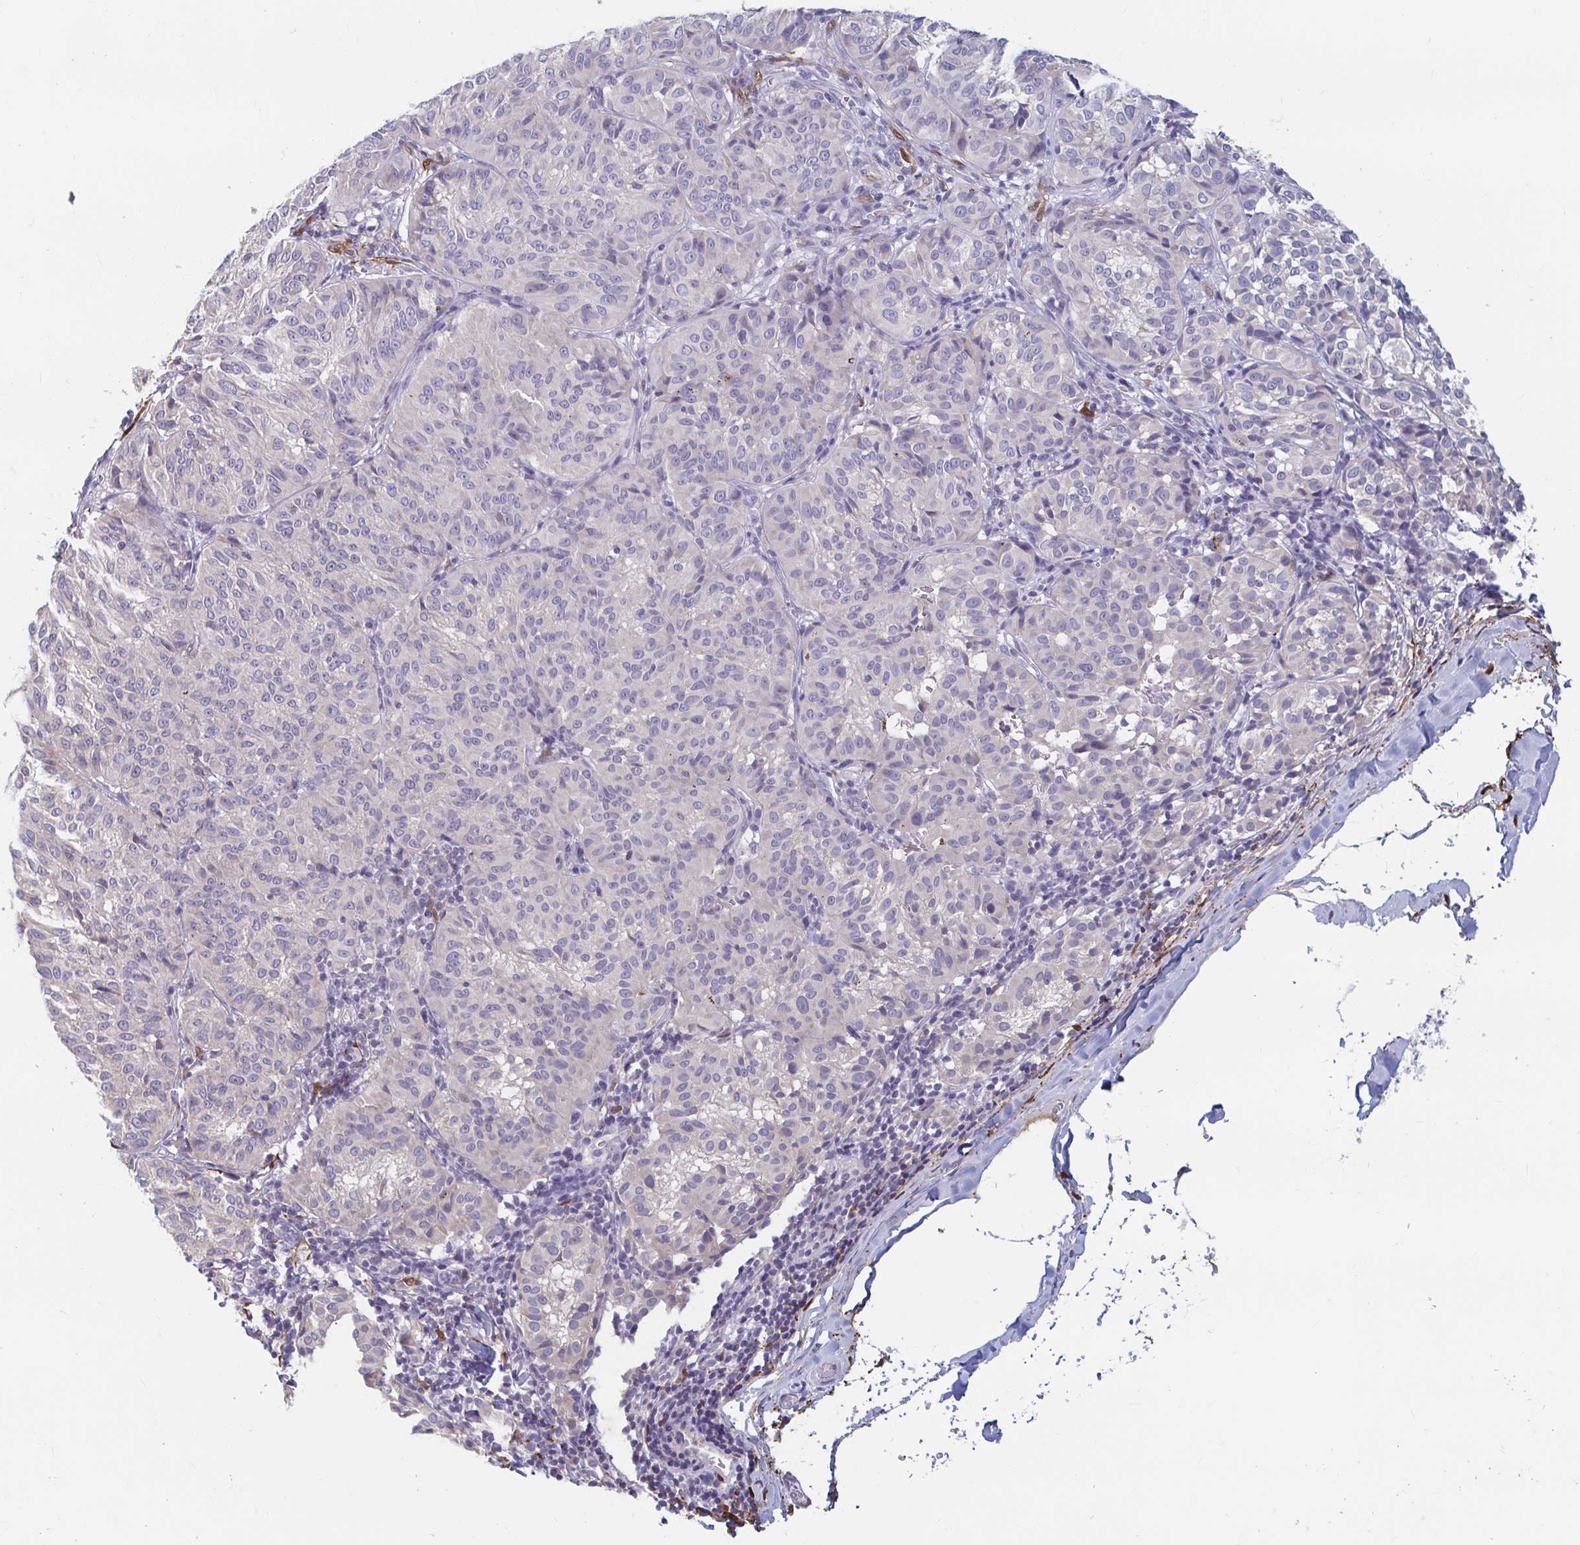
{"staining": {"intensity": "negative", "quantity": "none", "location": "none"}, "tissue": "melanoma", "cell_type": "Tumor cells", "image_type": "cancer", "snomed": [{"axis": "morphology", "description": "Malignant melanoma, NOS"}, {"axis": "topography", "description": "Skin"}], "caption": "Tumor cells show no significant protein staining in melanoma.", "gene": "ADH1A", "patient": {"sex": "female", "age": 72}}